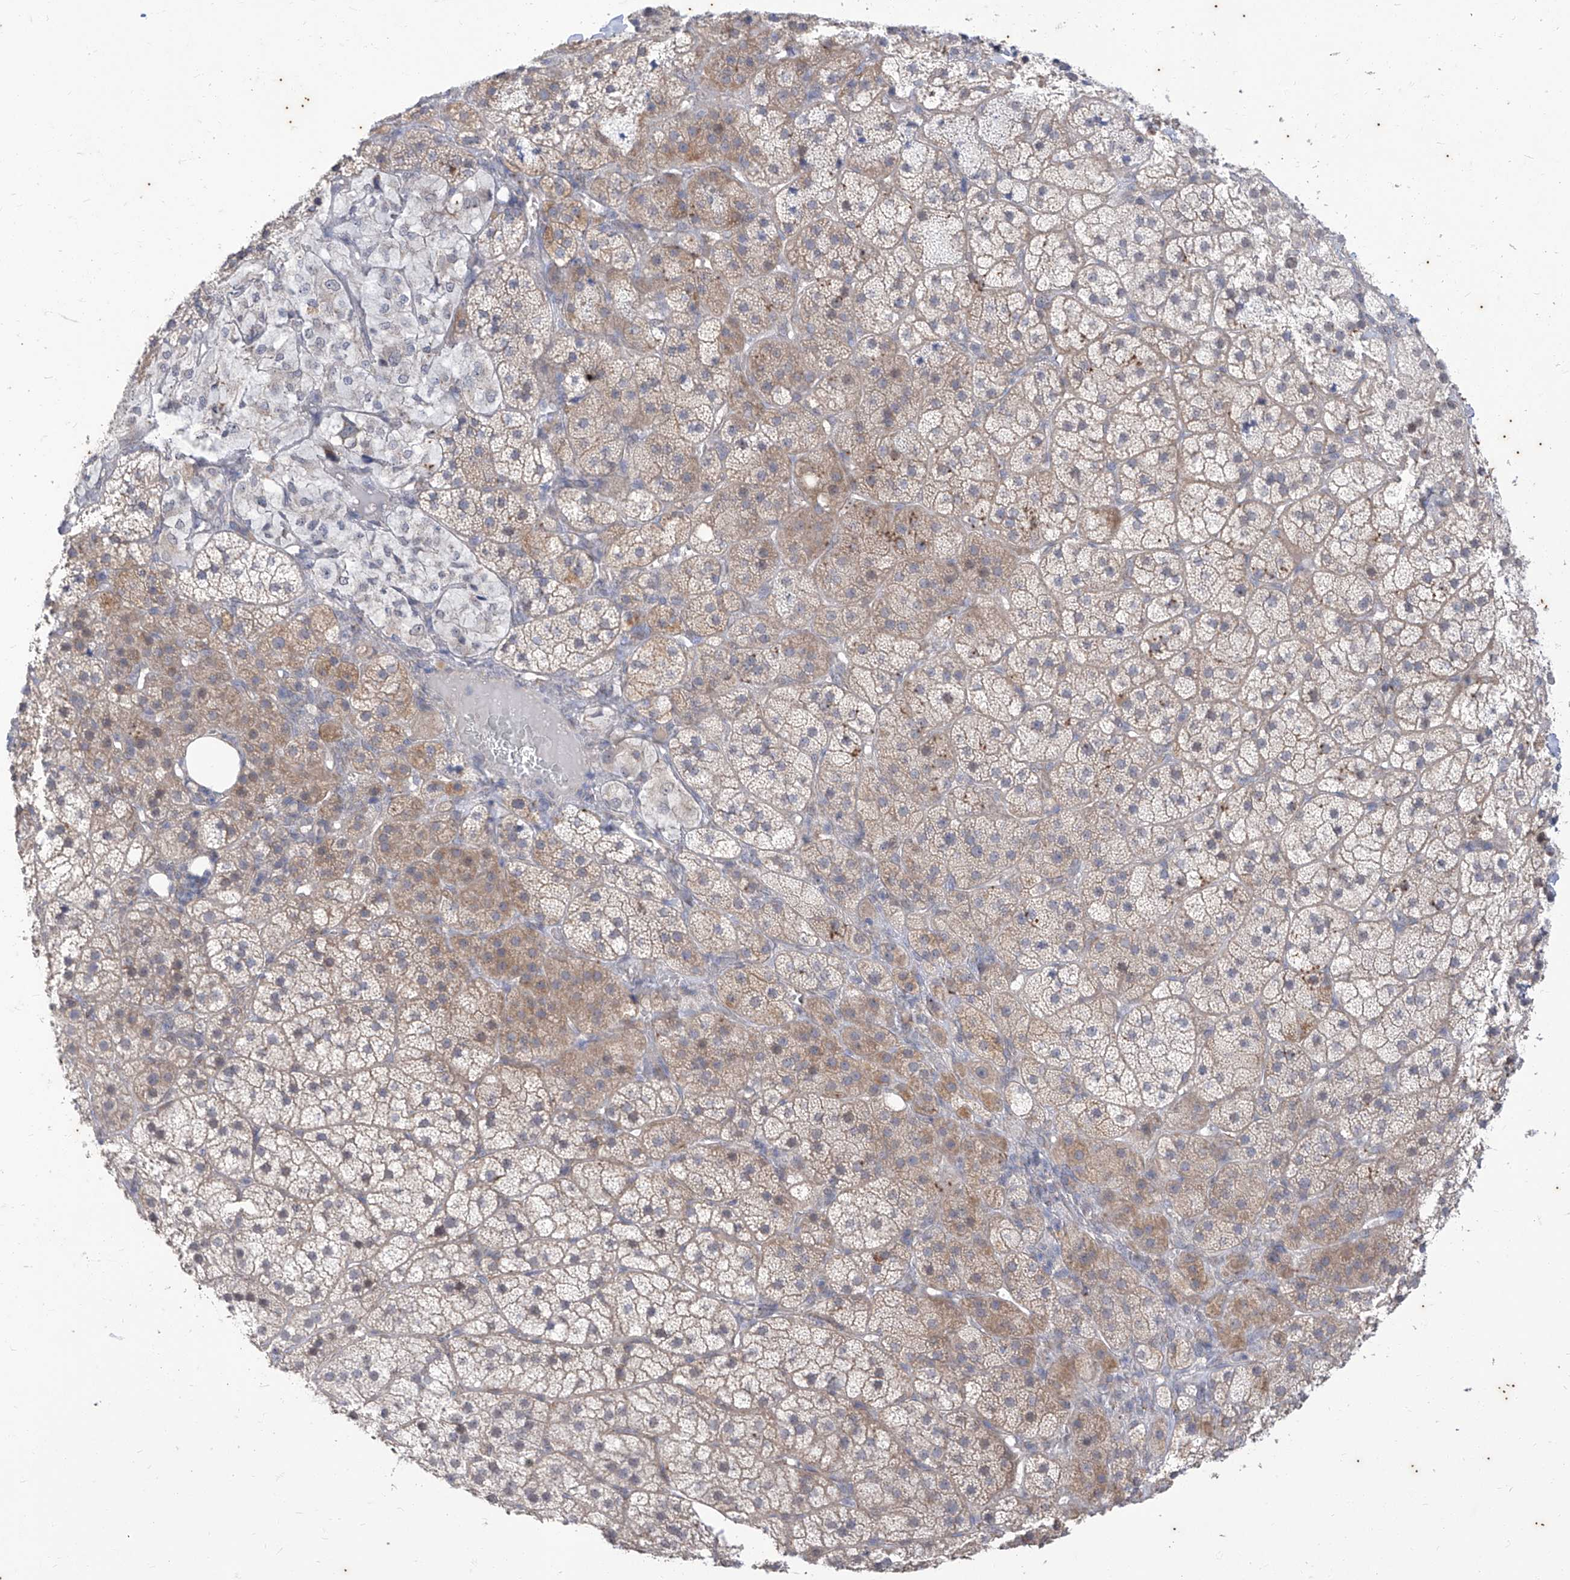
{"staining": {"intensity": "weak", "quantity": ">75%", "location": "cytoplasmic/membranous"}, "tissue": "adrenal gland", "cell_type": "Glandular cells", "image_type": "normal", "snomed": [{"axis": "morphology", "description": "Normal tissue, NOS"}, {"axis": "topography", "description": "Adrenal gland"}], "caption": "Glandular cells display low levels of weak cytoplasmic/membranous staining in approximately >75% of cells in unremarkable human adrenal gland. Using DAB (3,3'-diaminobenzidine) (brown) and hematoxylin (blue) stains, captured at high magnification using brightfield microscopy.", "gene": "PHF20L1", "patient": {"sex": "female", "age": 44}}